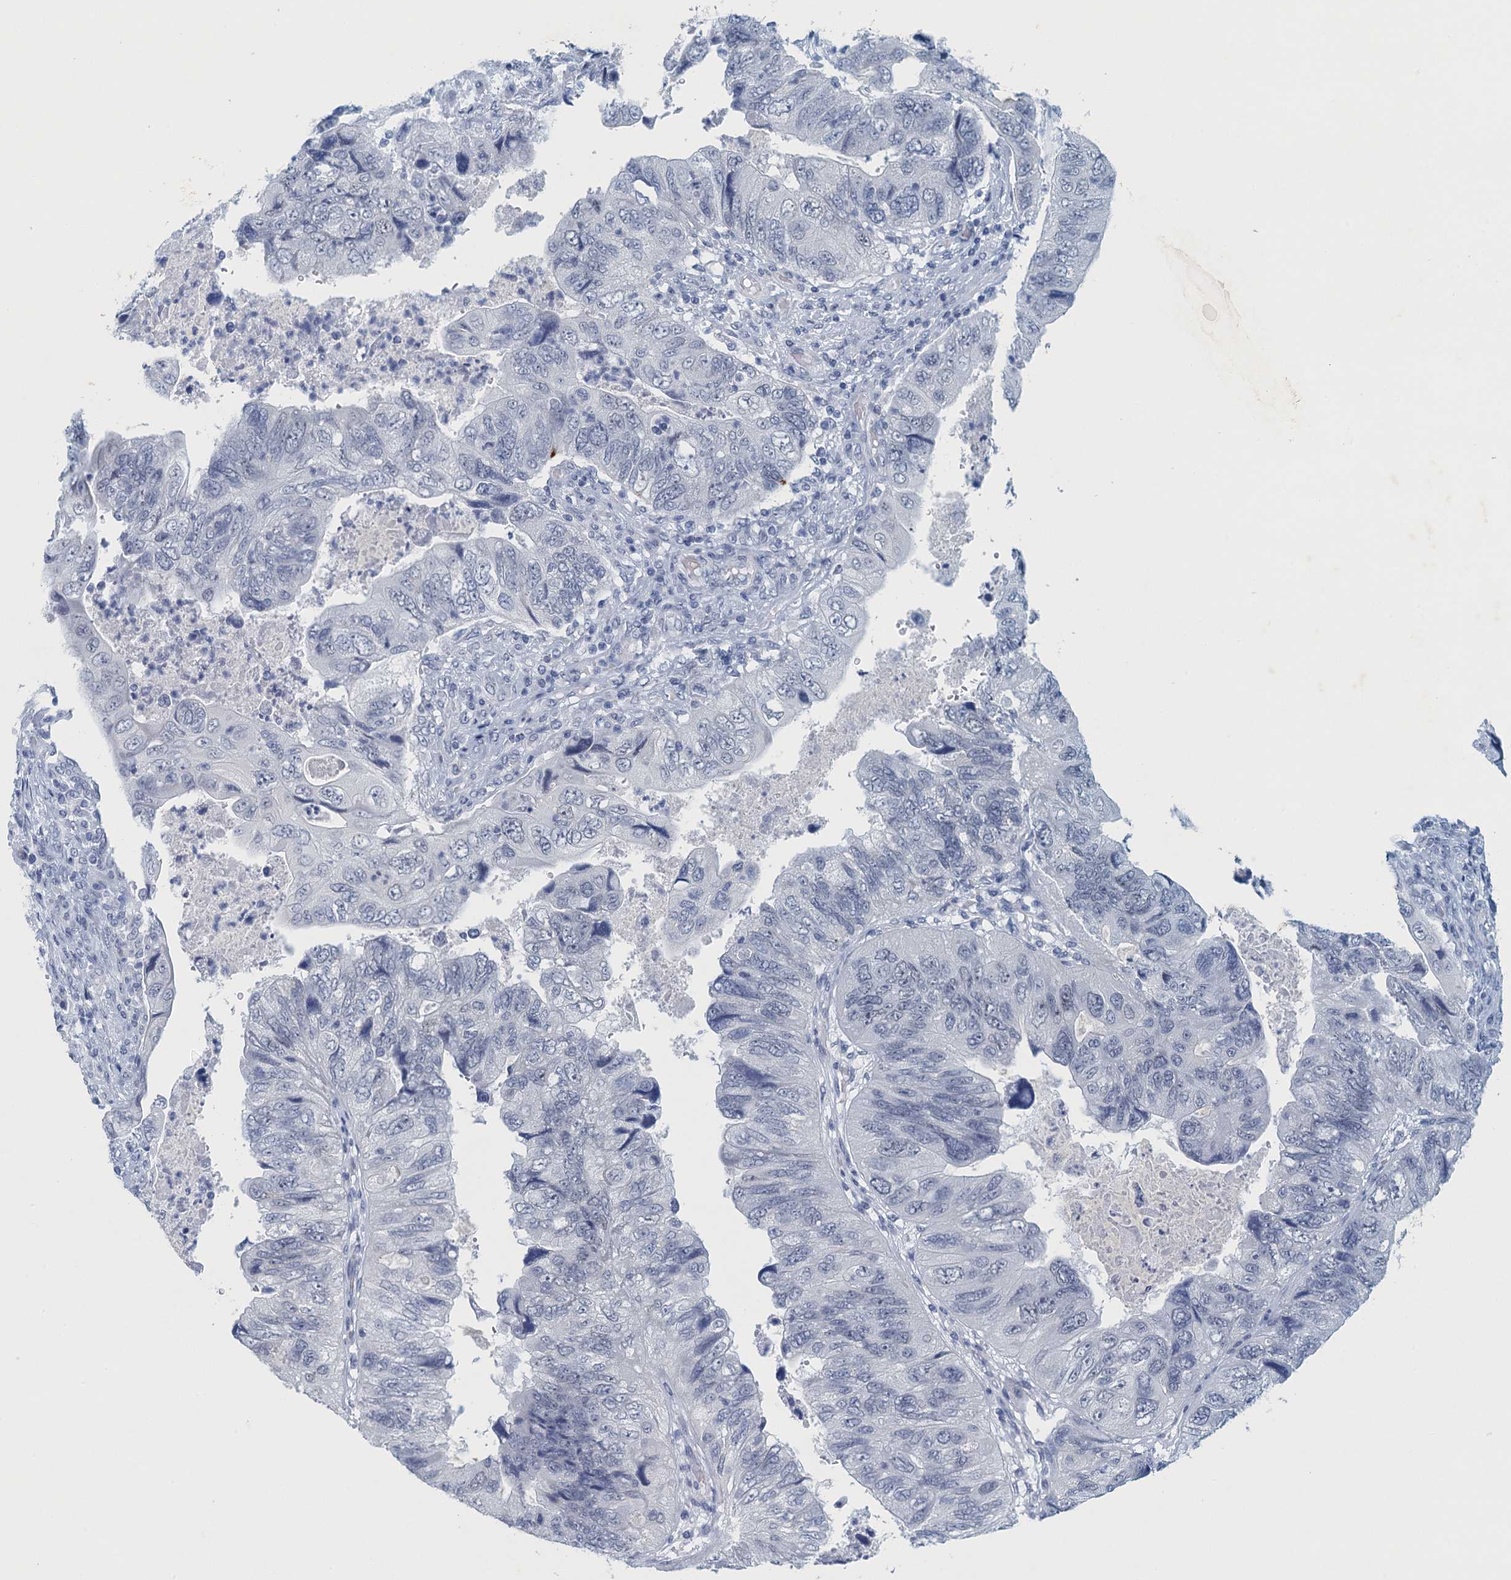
{"staining": {"intensity": "negative", "quantity": "none", "location": "none"}, "tissue": "colorectal cancer", "cell_type": "Tumor cells", "image_type": "cancer", "snomed": [{"axis": "morphology", "description": "Adenocarcinoma, NOS"}, {"axis": "topography", "description": "Rectum"}], "caption": "This photomicrograph is of colorectal cancer (adenocarcinoma) stained with immunohistochemistry (IHC) to label a protein in brown with the nuclei are counter-stained blue. There is no expression in tumor cells. Brightfield microscopy of IHC stained with DAB (3,3'-diaminobenzidine) (brown) and hematoxylin (blue), captured at high magnification.", "gene": "ENSG00000131152", "patient": {"sex": "male", "age": 63}}